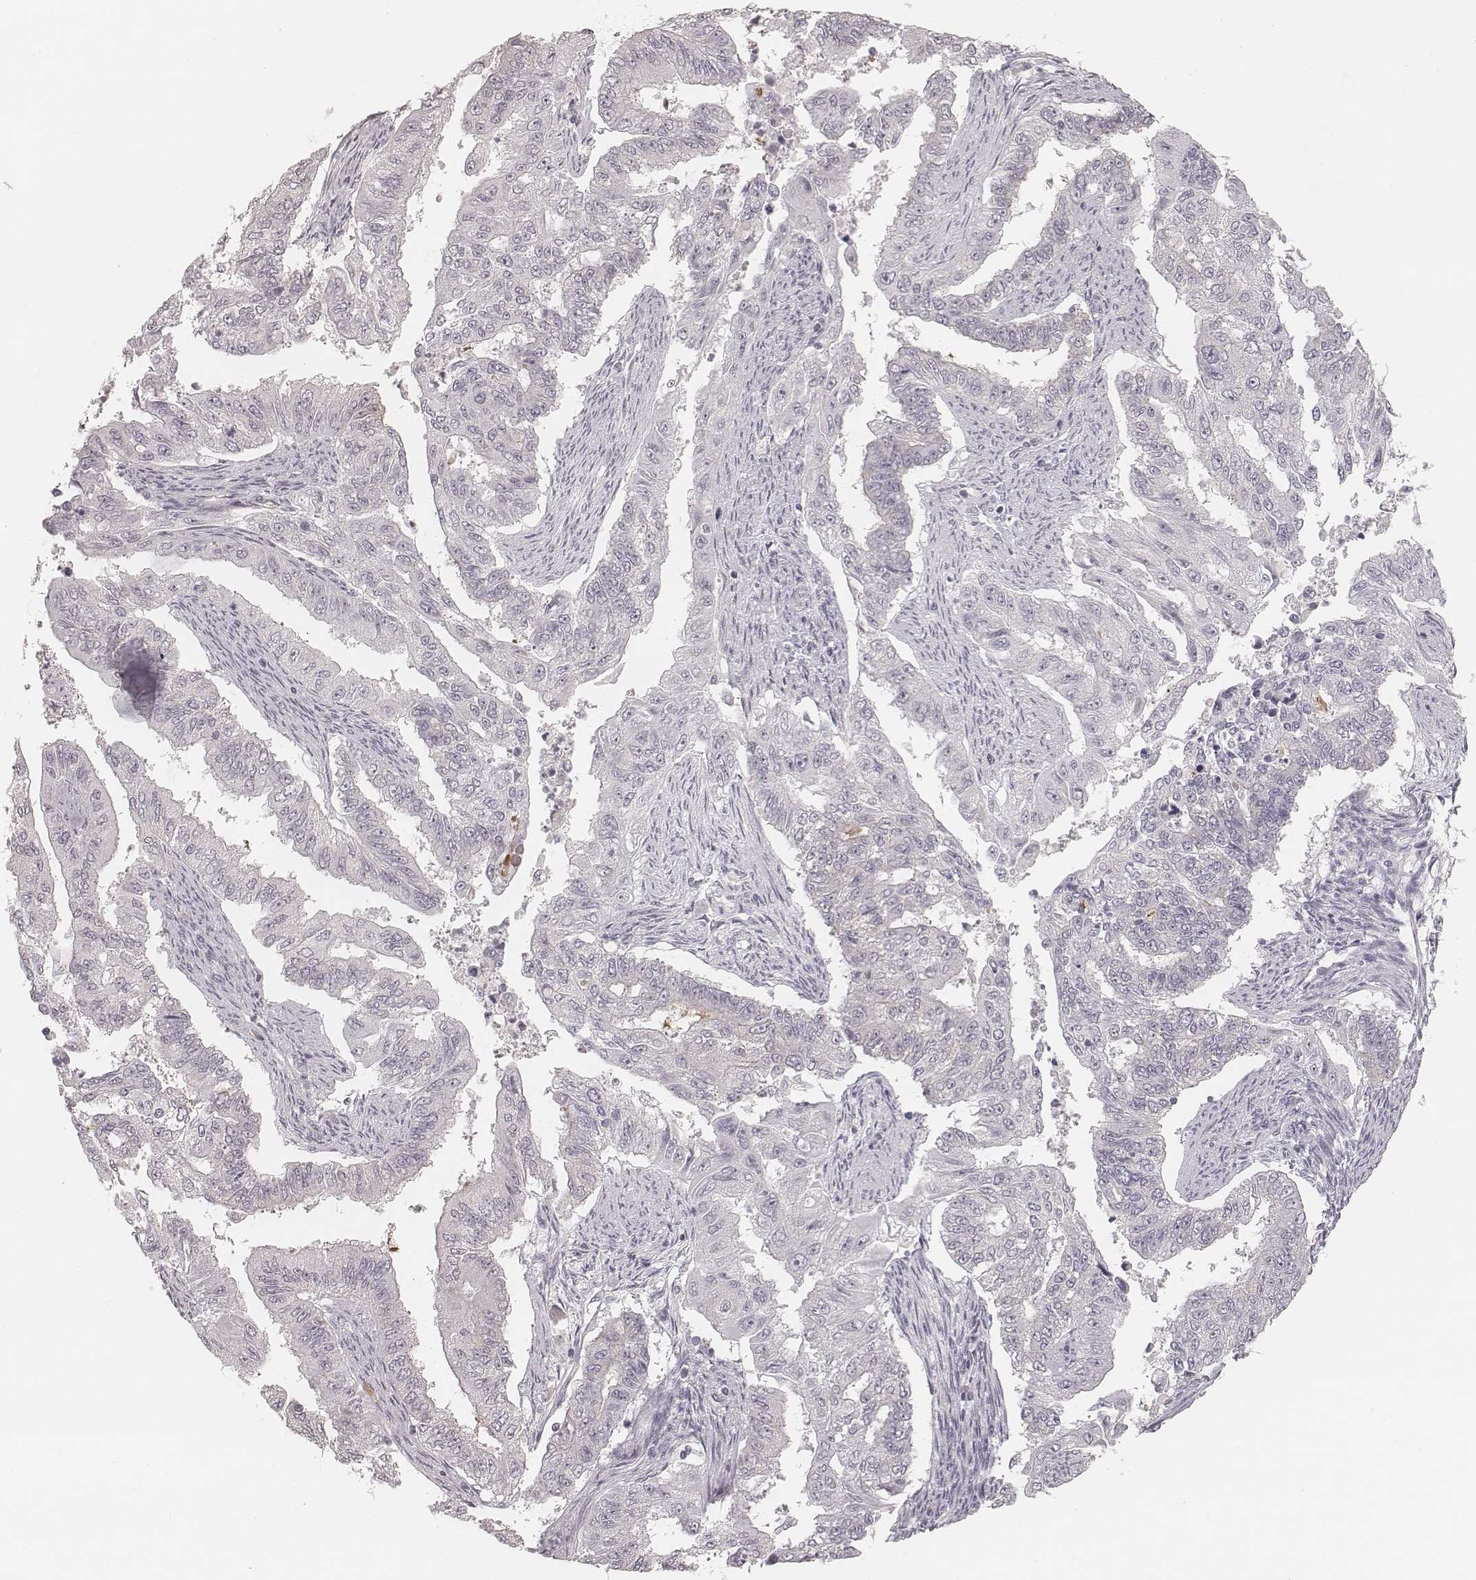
{"staining": {"intensity": "negative", "quantity": "none", "location": "none"}, "tissue": "endometrial cancer", "cell_type": "Tumor cells", "image_type": "cancer", "snomed": [{"axis": "morphology", "description": "Adenocarcinoma, NOS"}, {"axis": "topography", "description": "Uterus"}], "caption": "An immunohistochemistry micrograph of endometrial cancer is shown. There is no staining in tumor cells of endometrial cancer. (Immunohistochemistry, brightfield microscopy, high magnification).", "gene": "ACACB", "patient": {"sex": "female", "age": 59}}